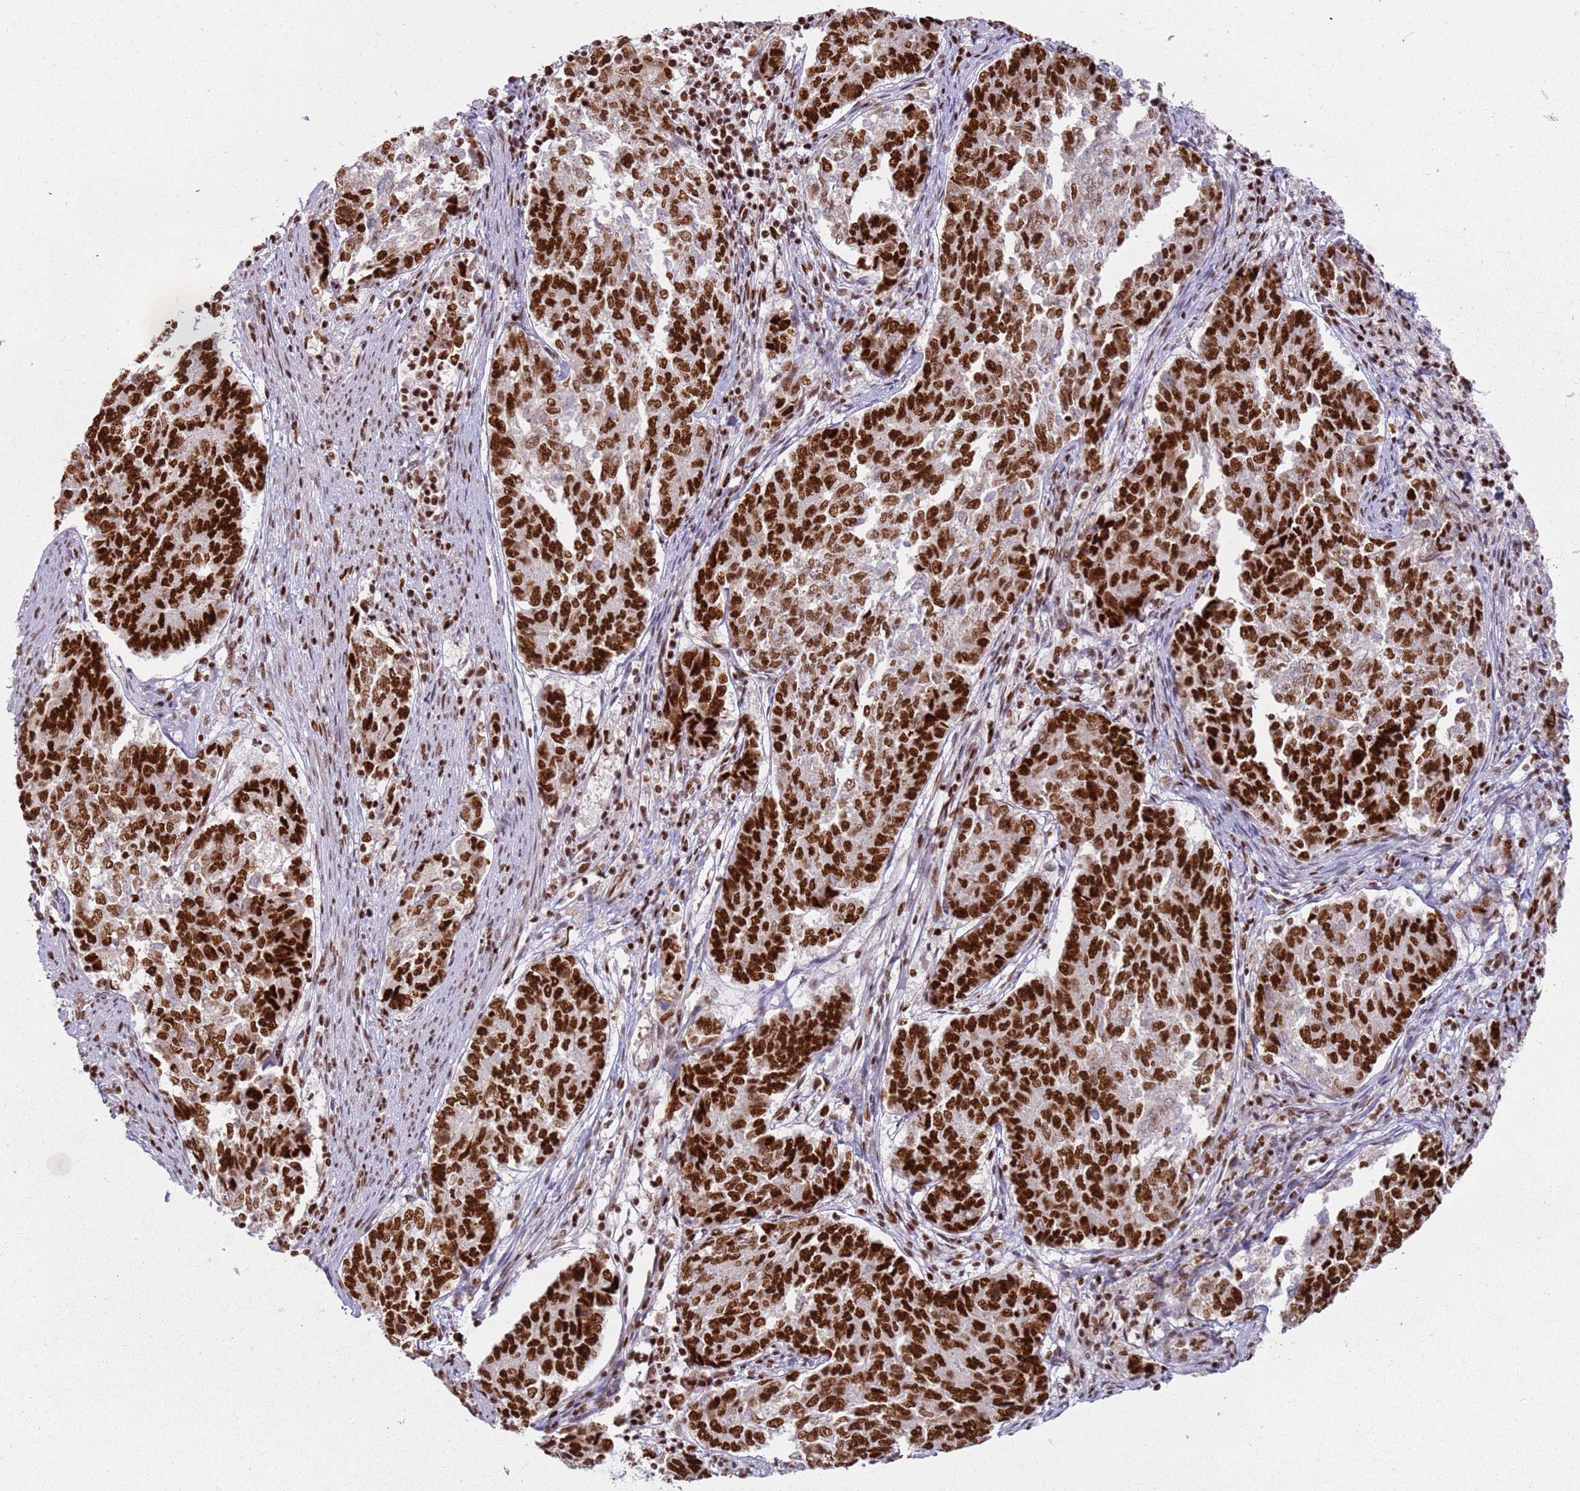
{"staining": {"intensity": "strong", "quantity": ">75%", "location": "nuclear"}, "tissue": "endometrial cancer", "cell_type": "Tumor cells", "image_type": "cancer", "snomed": [{"axis": "morphology", "description": "Adenocarcinoma, NOS"}, {"axis": "topography", "description": "Endometrium"}], "caption": "Strong nuclear staining for a protein is identified in about >75% of tumor cells of endometrial cancer (adenocarcinoma) using IHC.", "gene": "TENT4A", "patient": {"sex": "female", "age": 80}}